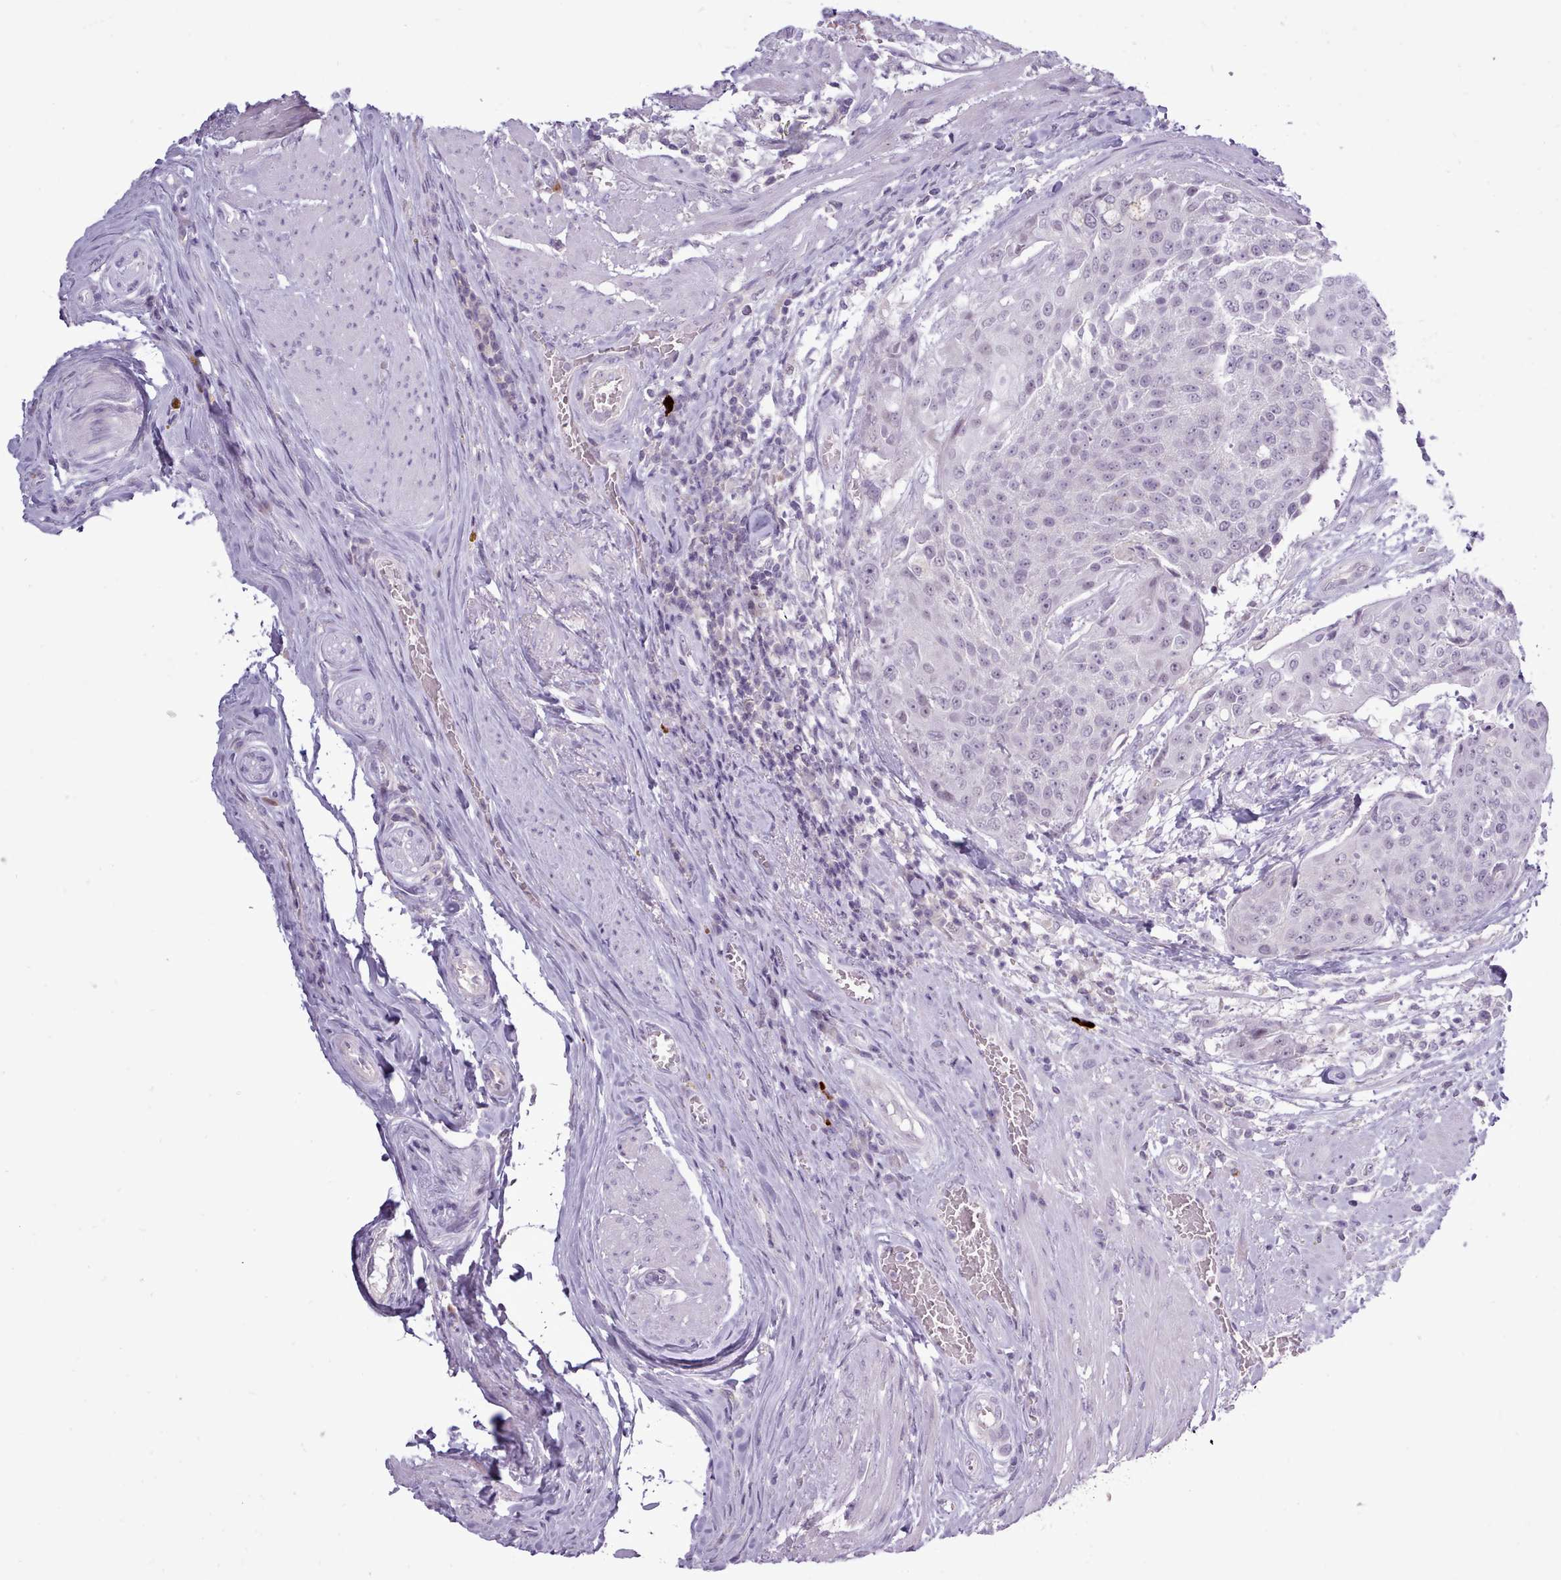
{"staining": {"intensity": "negative", "quantity": "none", "location": "none"}, "tissue": "urothelial cancer", "cell_type": "Tumor cells", "image_type": "cancer", "snomed": [{"axis": "morphology", "description": "Urothelial carcinoma, High grade"}, {"axis": "topography", "description": "Urinary bladder"}], "caption": "DAB immunohistochemical staining of human urothelial cancer shows no significant expression in tumor cells.", "gene": "BDKRB2", "patient": {"sex": "female", "age": 63}}